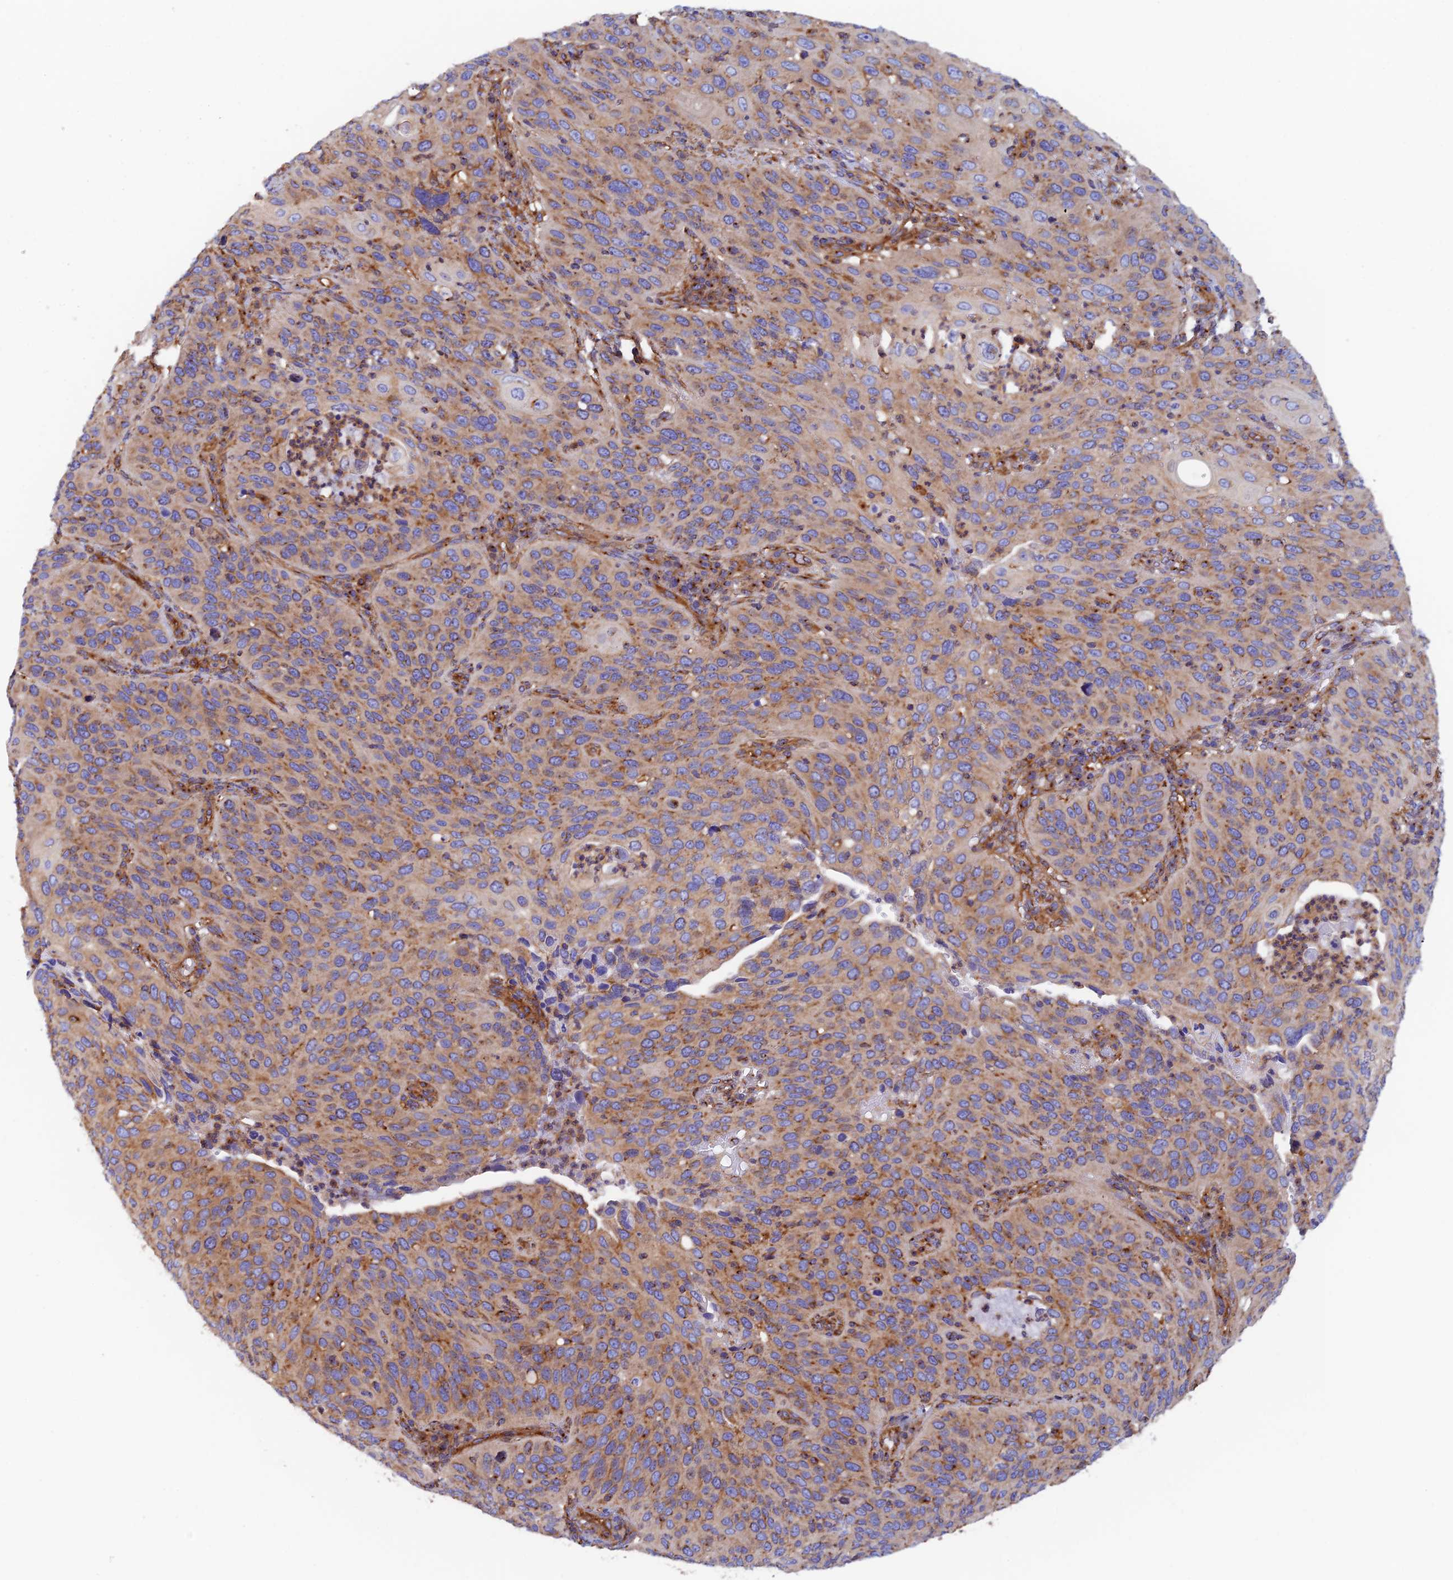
{"staining": {"intensity": "moderate", "quantity": ">75%", "location": "cytoplasmic/membranous"}, "tissue": "cervical cancer", "cell_type": "Tumor cells", "image_type": "cancer", "snomed": [{"axis": "morphology", "description": "Squamous cell carcinoma, NOS"}, {"axis": "topography", "description": "Cervix"}], "caption": "There is medium levels of moderate cytoplasmic/membranous staining in tumor cells of cervical cancer, as demonstrated by immunohistochemical staining (brown color).", "gene": "DCTN2", "patient": {"sex": "female", "age": 36}}